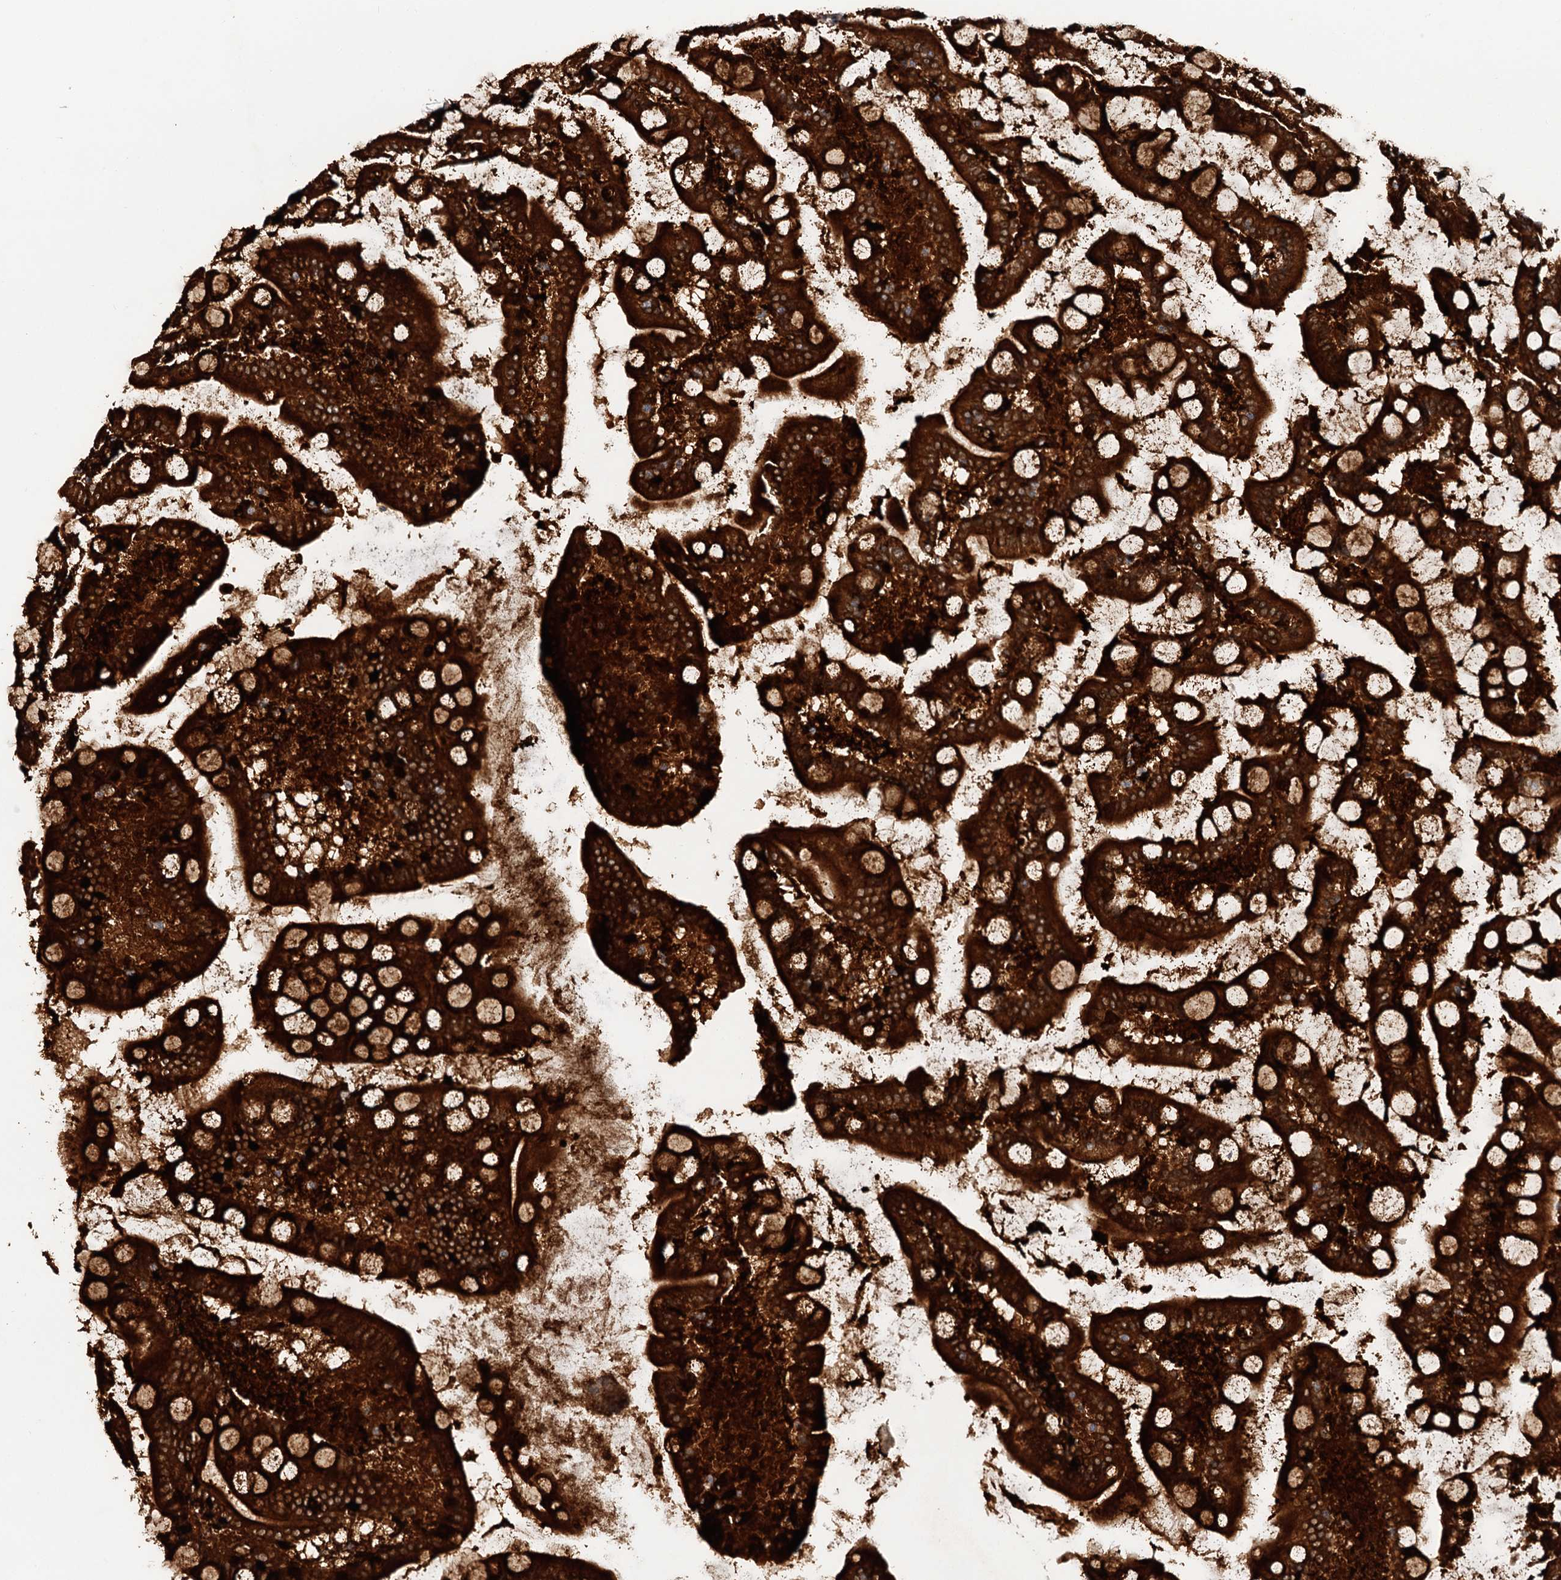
{"staining": {"intensity": "strong", "quantity": ">75%", "location": "cytoplasmic/membranous"}, "tissue": "small intestine", "cell_type": "Glandular cells", "image_type": "normal", "snomed": [{"axis": "morphology", "description": "Normal tissue, NOS"}, {"axis": "topography", "description": "Small intestine"}], "caption": "High-power microscopy captured an IHC image of unremarkable small intestine, revealing strong cytoplasmic/membranous staining in about >75% of glandular cells. (DAB (3,3'-diaminobenzidine) IHC, brown staining for protein, blue staining for nuclei).", "gene": "LRRK2", "patient": {"sex": "male", "age": 41}}